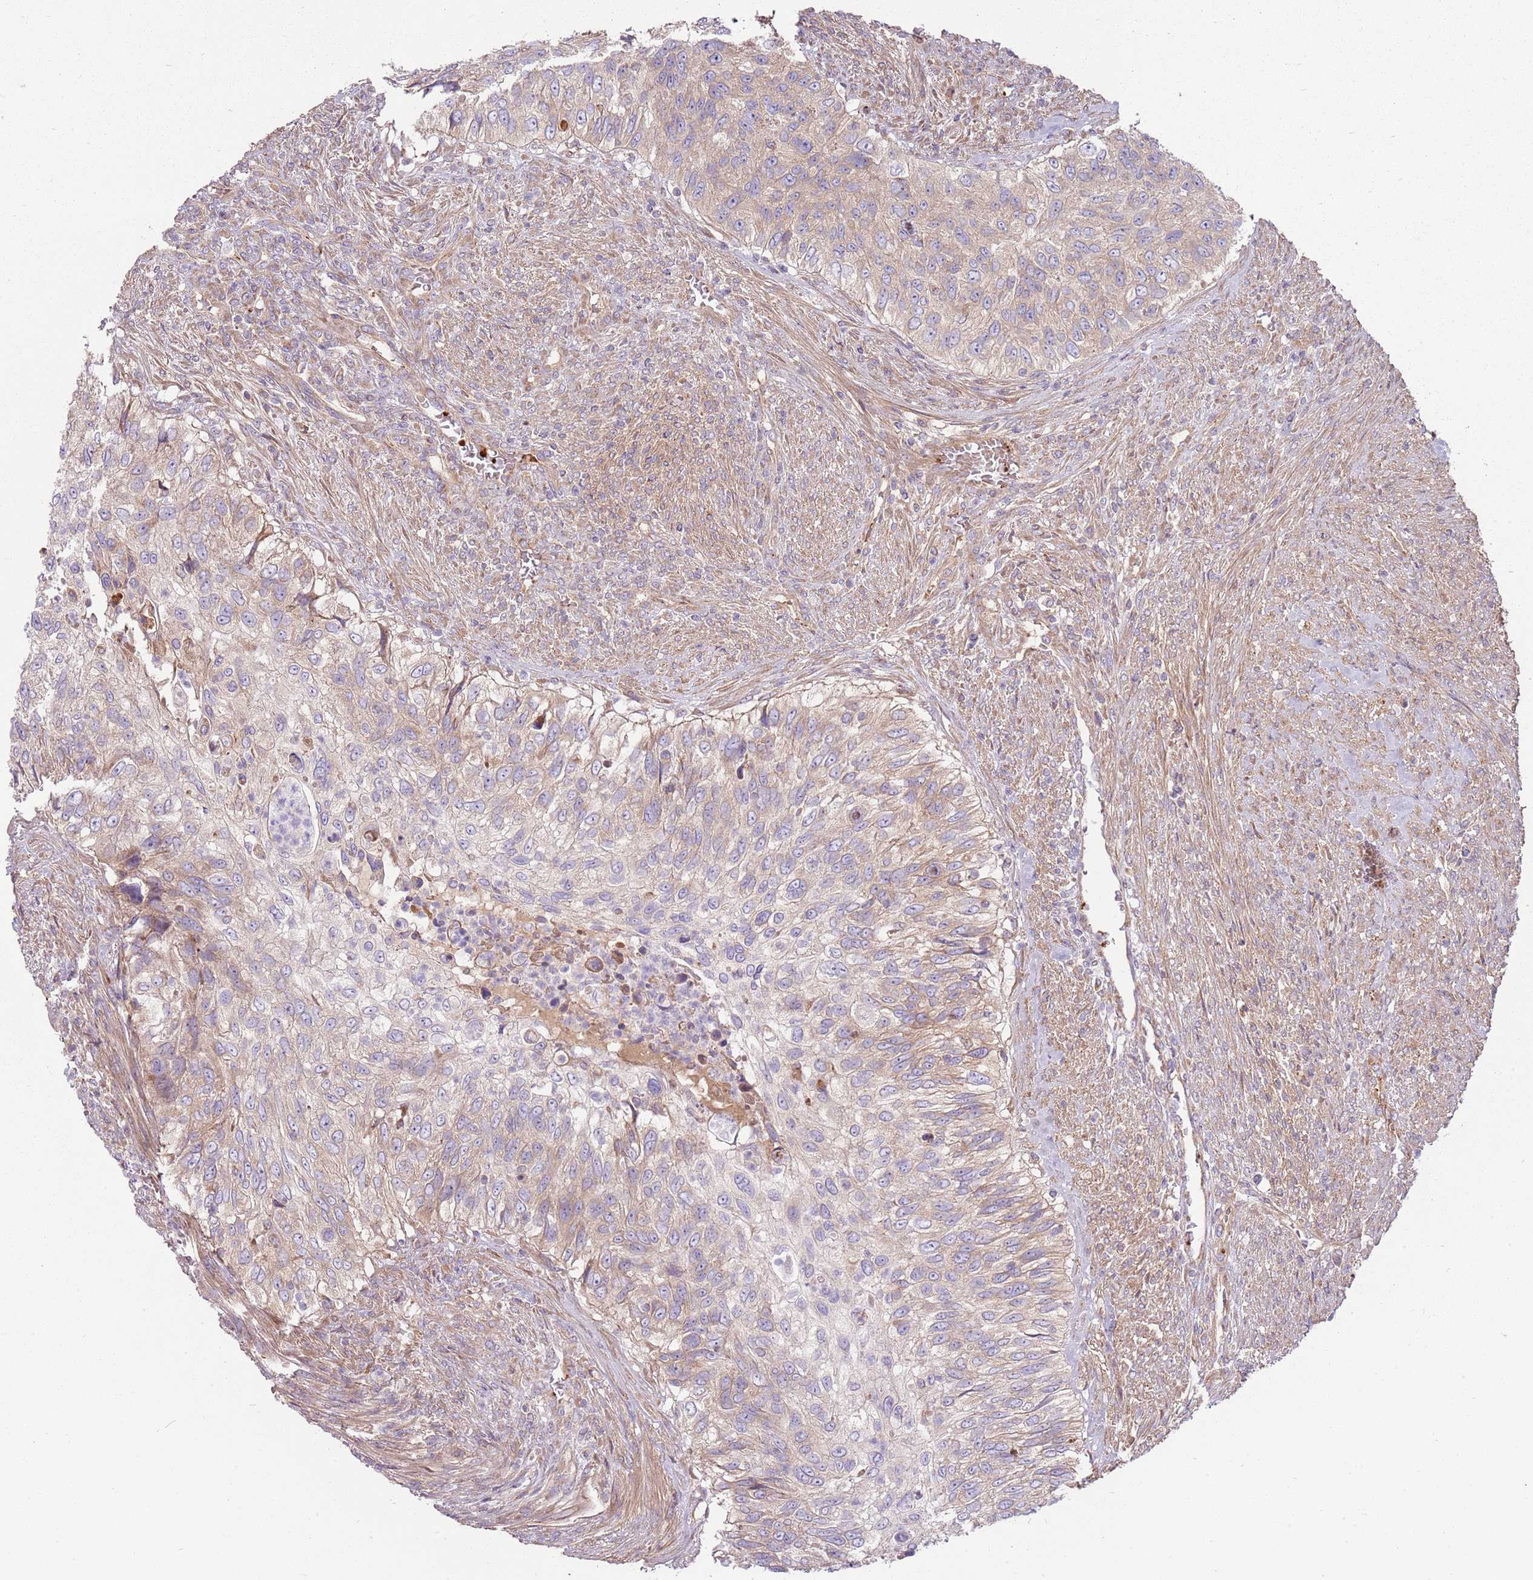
{"staining": {"intensity": "weak", "quantity": "<25%", "location": "cytoplasmic/membranous"}, "tissue": "urothelial cancer", "cell_type": "Tumor cells", "image_type": "cancer", "snomed": [{"axis": "morphology", "description": "Urothelial carcinoma, High grade"}, {"axis": "topography", "description": "Urinary bladder"}], "caption": "Immunohistochemical staining of human urothelial carcinoma (high-grade) reveals no significant staining in tumor cells.", "gene": "EMC1", "patient": {"sex": "female", "age": 60}}